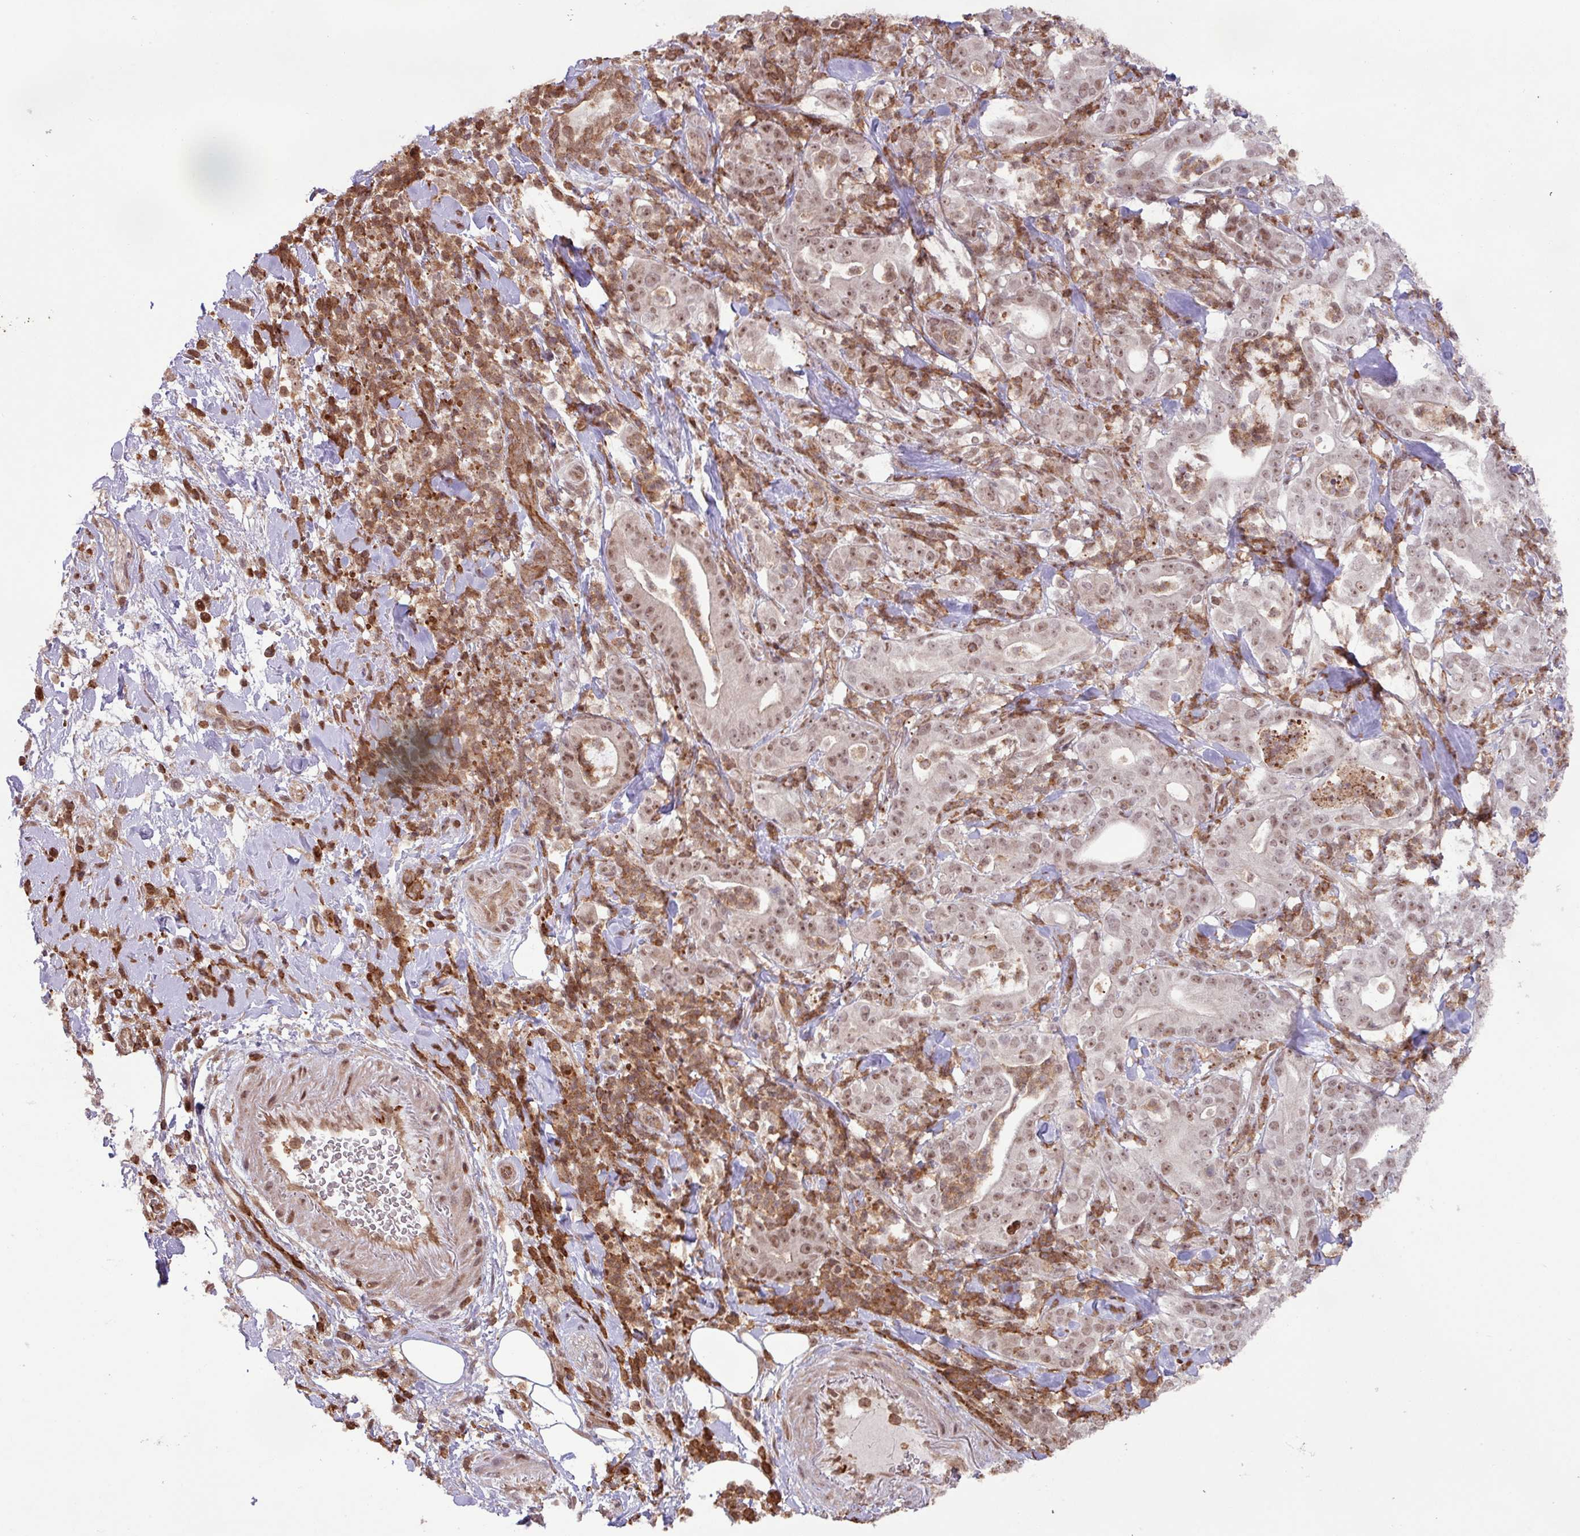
{"staining": {"intensity": "weak", "quantity": ">75%", "location": "nuclear"}, "tissue": "pancreatic cancer", "cell_type": "Tumor cells", "image_type": "cancer", "snomed": [{"axis": "morphology", "description": "Adenocarcinoma, NOS"}, {"axis": "topography", "description": "Pancreas"}], "caption": "The micrograph shows immunohistochemical staining of pancreatic cancer. There is weak nuclear staining is seen in approximately >75% of tumor cells. (DAB IHC with brightfield microscopy, high magnification).", "gene": "GON7", "patient": {"sex": "male", "age": 71}}